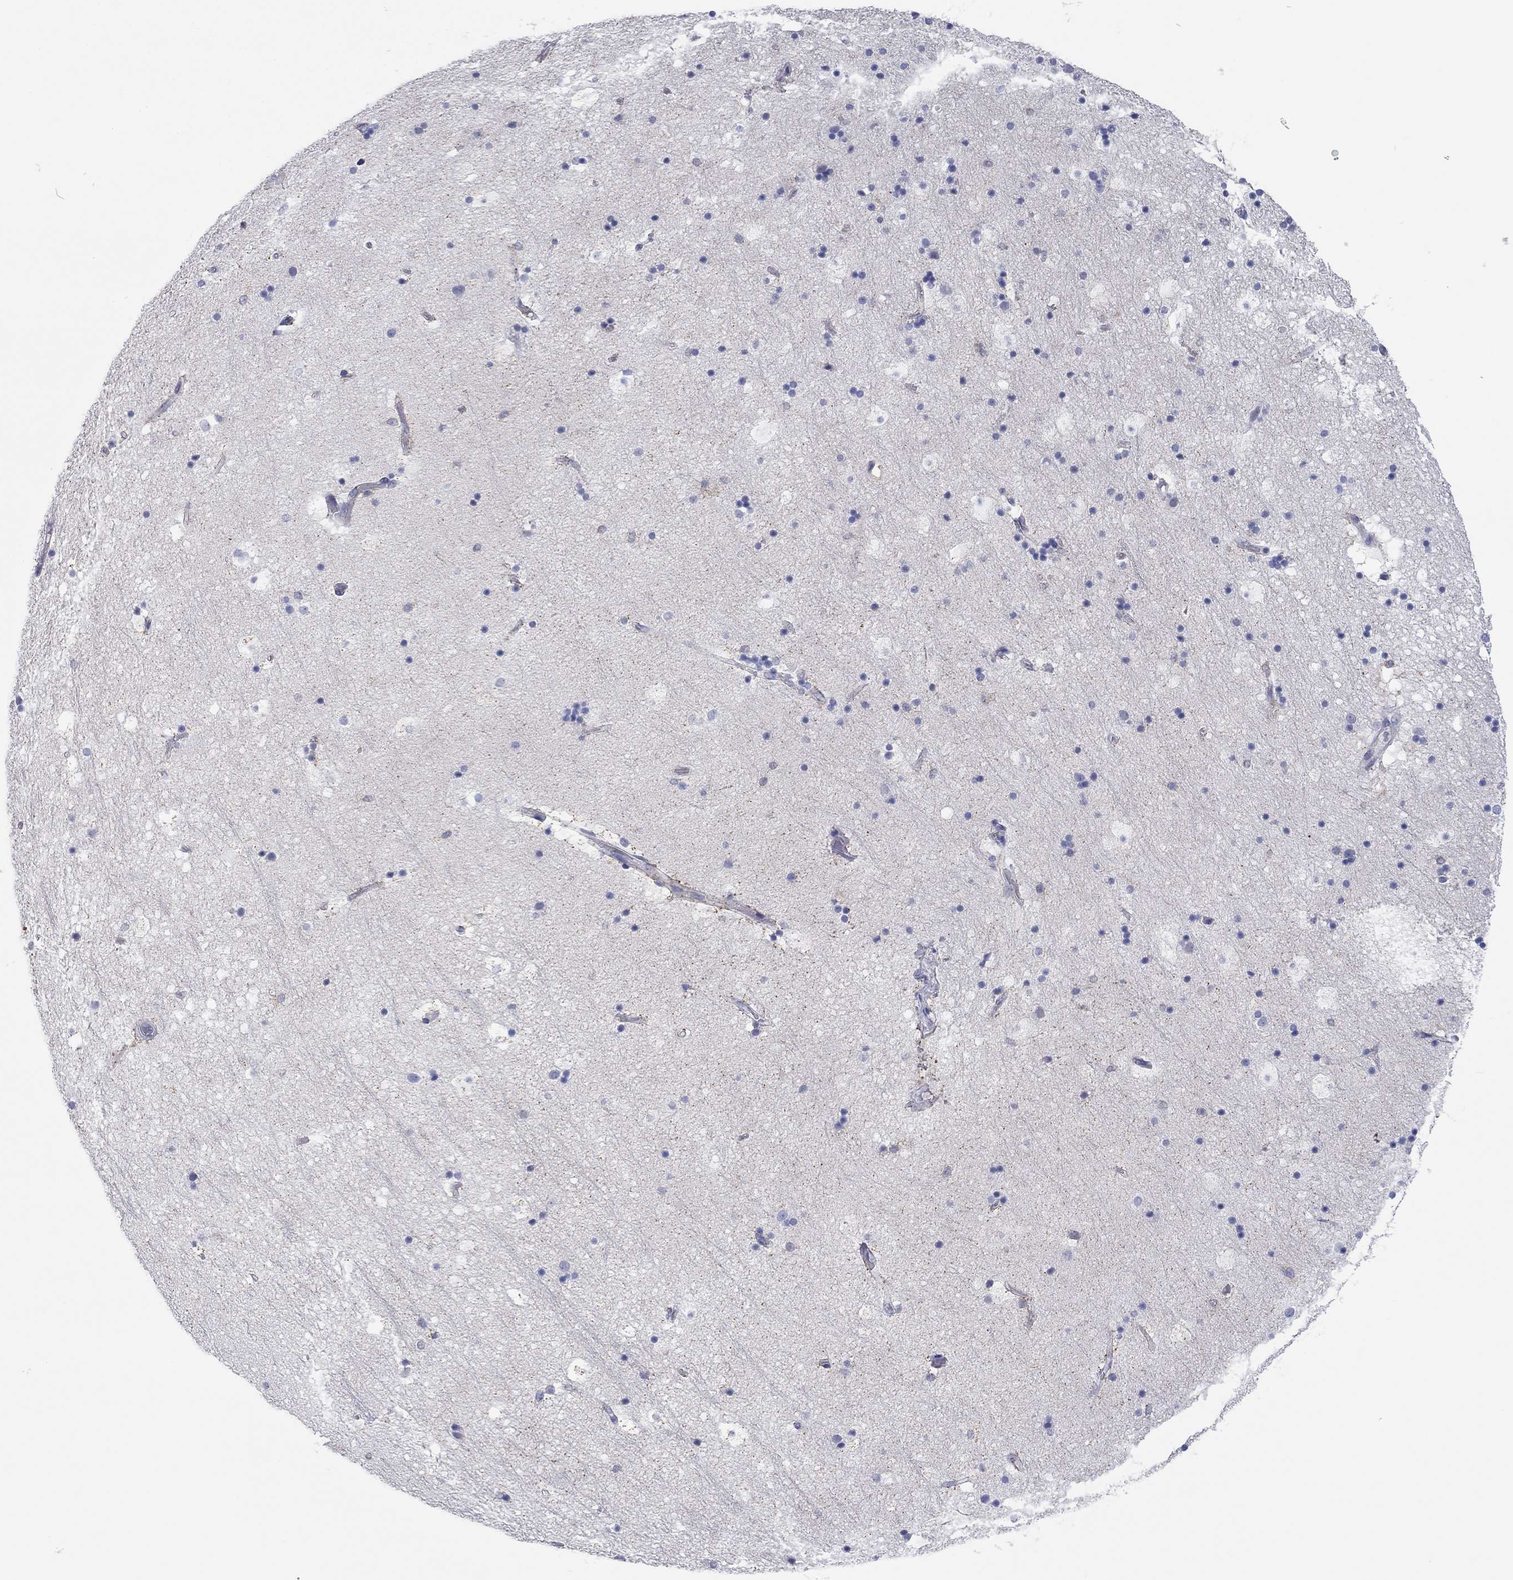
{"staining": {"intensity": "negative", "quantity": "none", "location": "none"}, "tissue": "hippocampus", "cell_type": "Glial cells", "image_type": "normal", "snomed": [{"axis": "morphology", "description": "Normal tissue, NOS"}, {"axis": "topography", "description": "Hippocampus"}], "caption": "Protein analysis of unremarkable hippocampus reveals no significant positivity in glial cells.", "gene": "ENSG00000269035", "patient": {"sex": "male", "age": 51}}